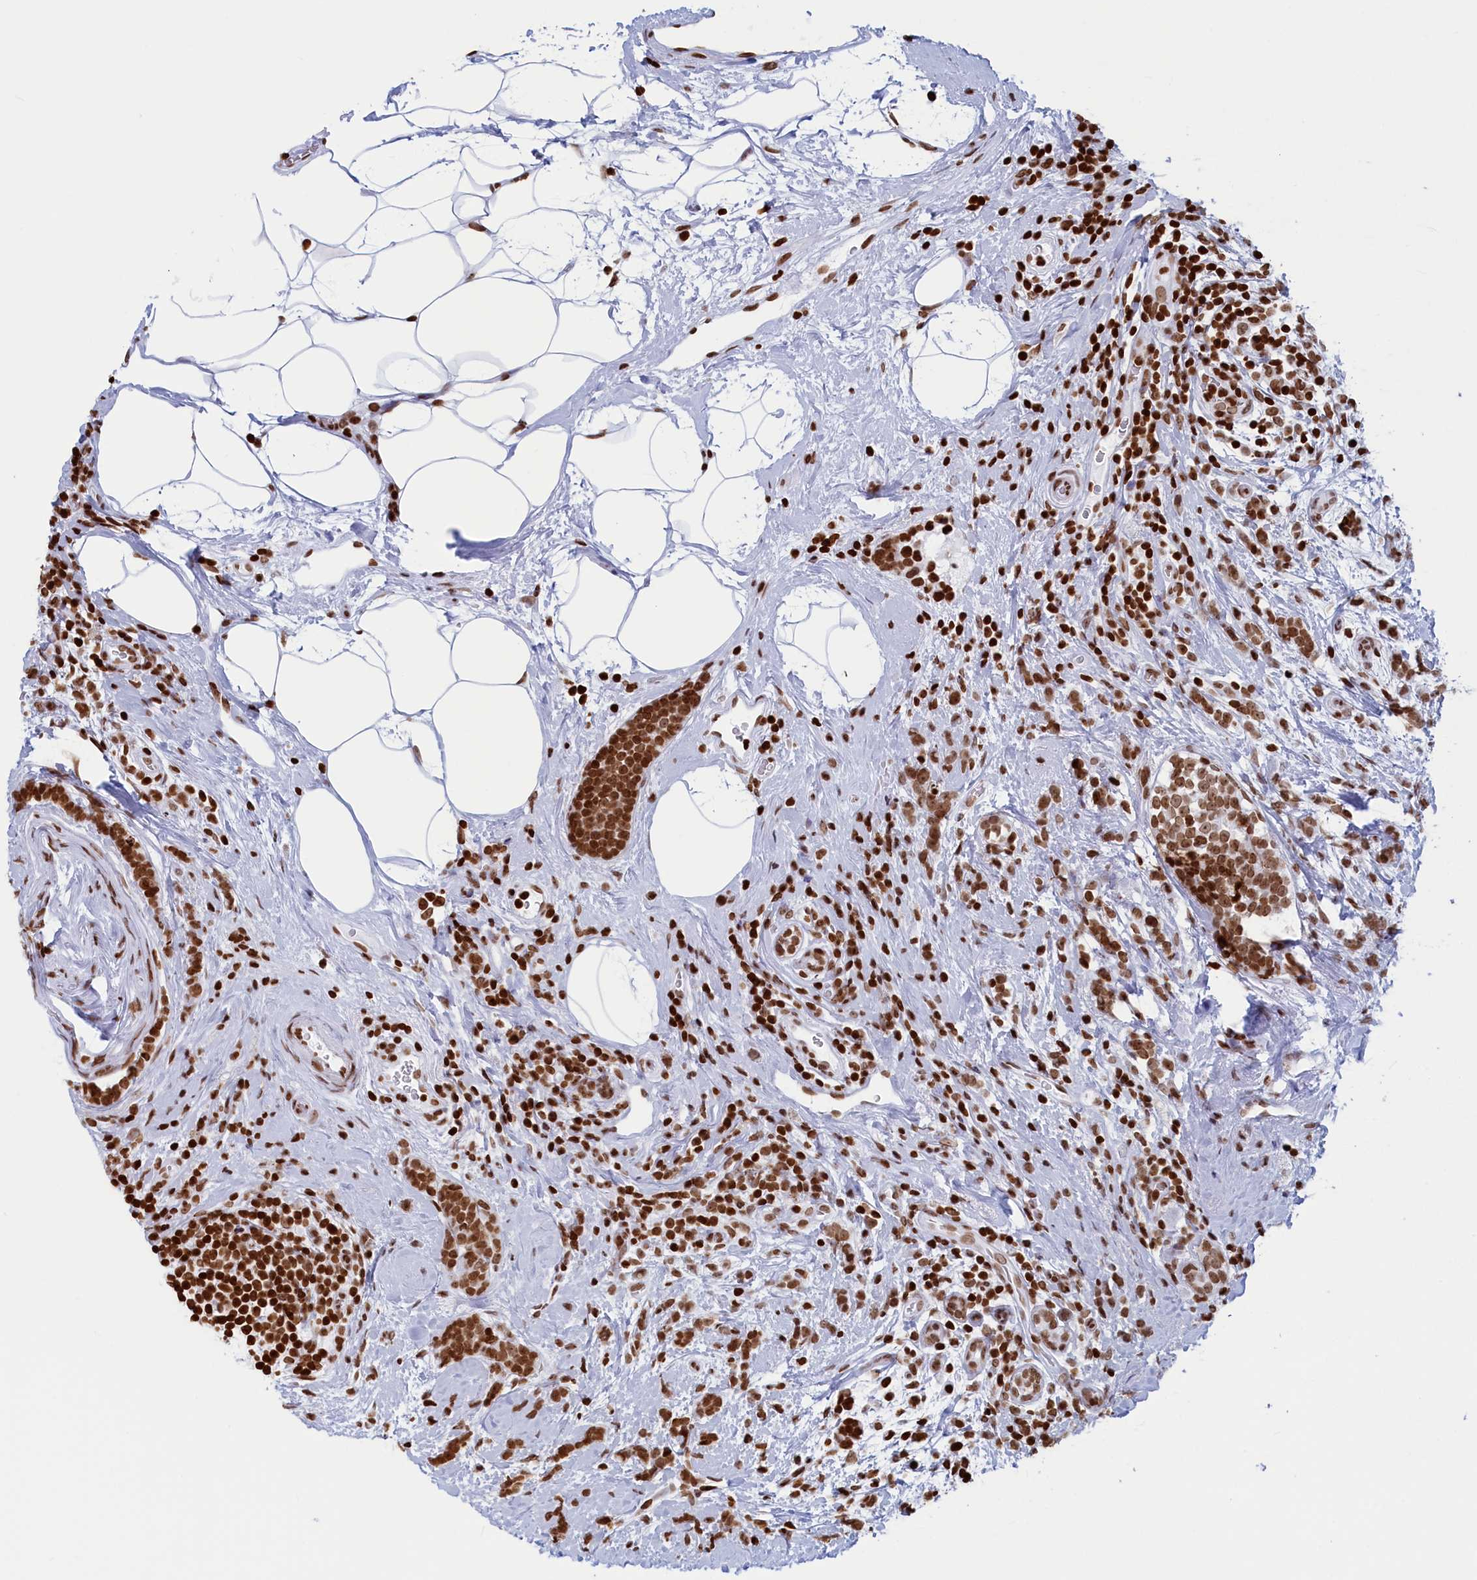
{"staining": {"intensity": "moderate", "quantity": ">75%", "location": "nuclear"}, "tissue": "breast cancer", "cell_type": "Tumor cells", "image_type": "cancer", "snomed": [{"axis": "morphology", "description": "Lobular carcinoma"}, {"axis": "topography", "description": "Breast"}], "caption": "An image of lobular carcinoma (breast) stained for a protein displays moderate nuclear brown staining in tumor cells. (DAB (3,3'-diaminobenzidine) IHC, brown staining for protein, blue staining for nuclei).", "gene": "APOBEC3A", "patient": {"sex": "female", "age": 58}}